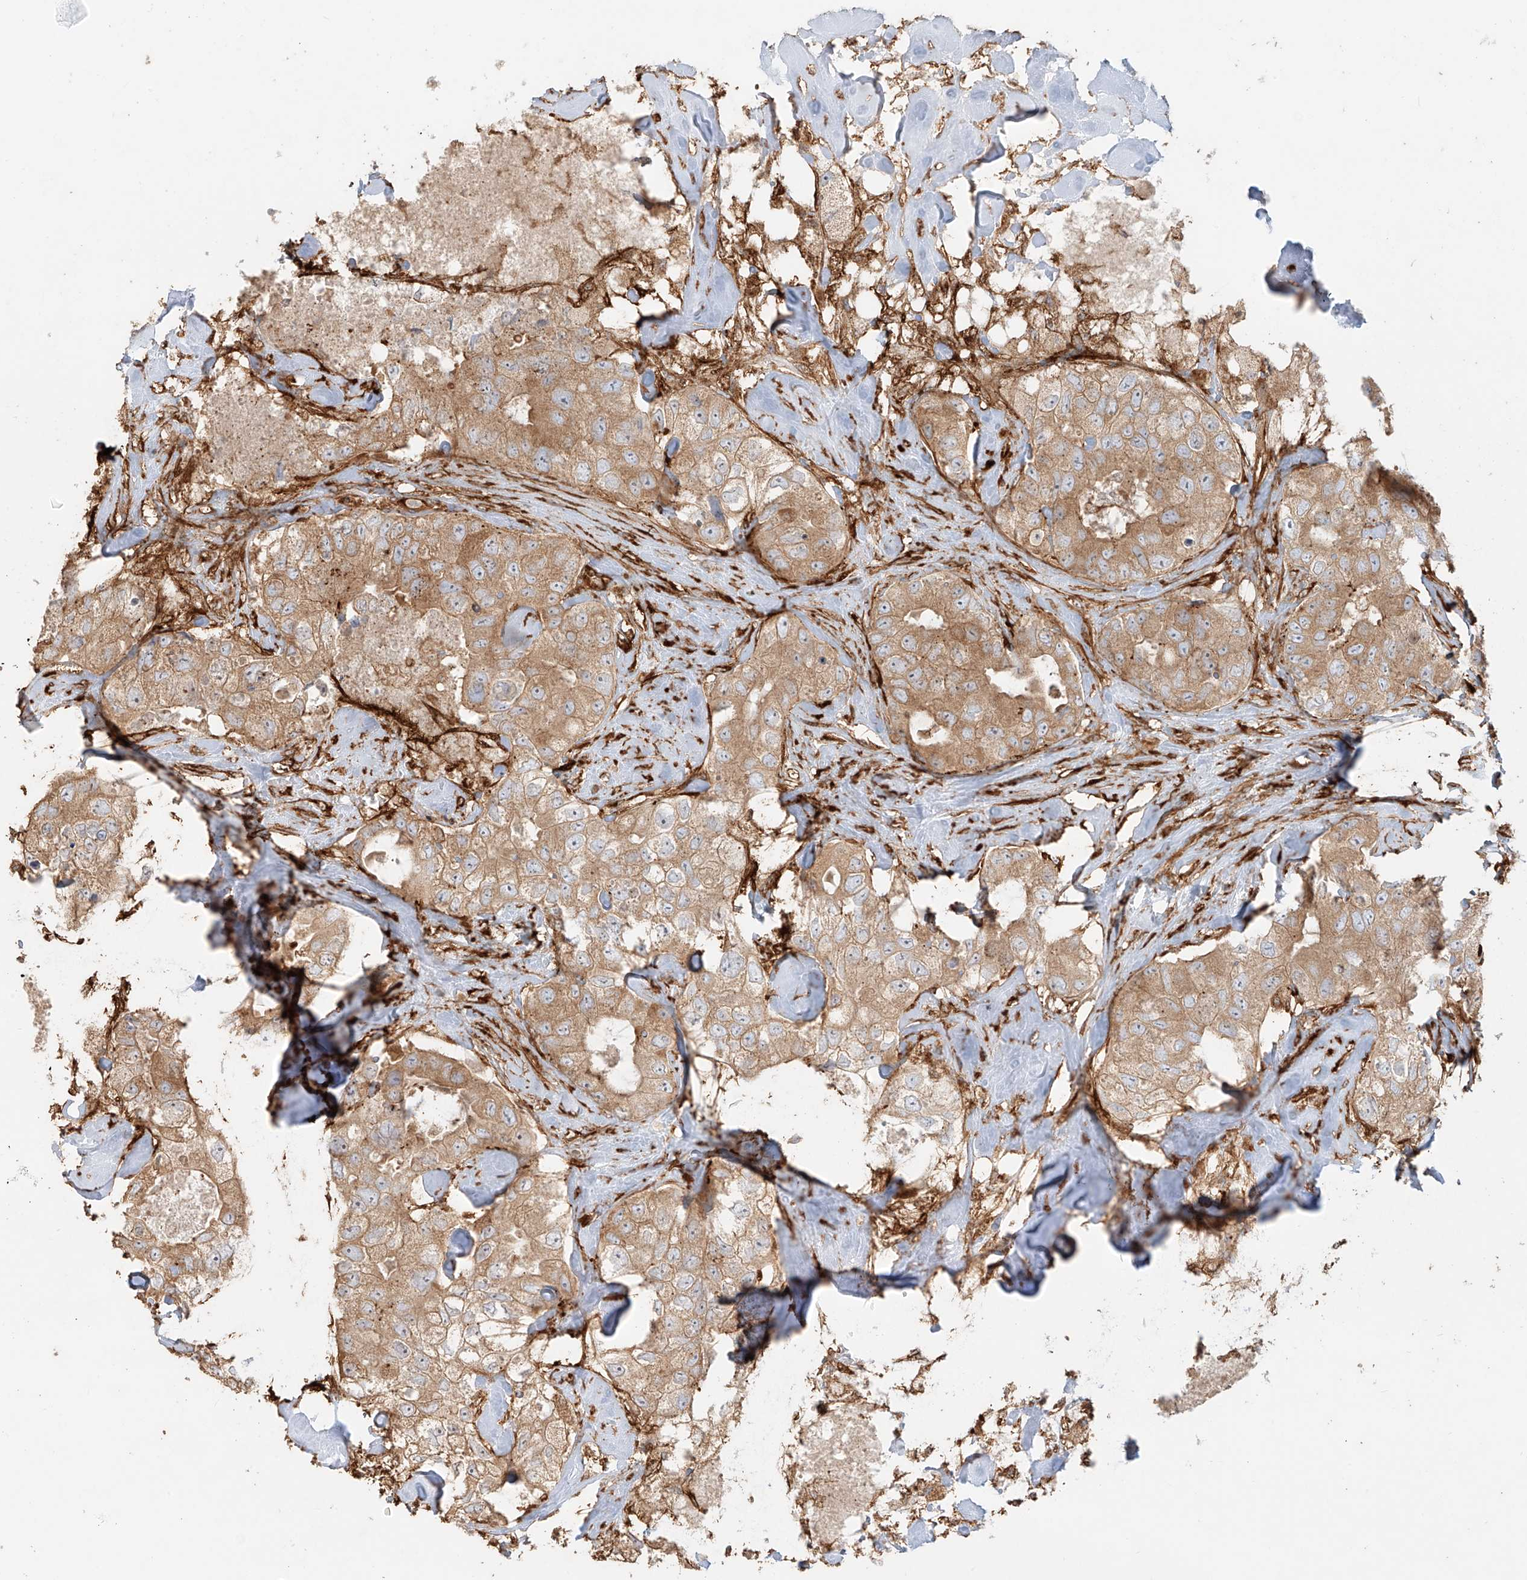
{"staining": {"intensity": "moderate", "quantity": ">75%", "location": "cytoplasmic/membranous"}, "tissue": "breast cancer", "cell_type": "Tumor cells", "image_type": "cancer", "snomed": [{"axis": "morphology", "description": "Duct carcinoma"}, {"axis": "topography", "description": "Breast"}], "caption": "Immunohistochemical staining of human breast cancer (infiltrating ductal carcinoma) shows moderate cytoplasmic/membranous protein staining in approximately >75% of tumor cells. Nuclei are stained in blue.", "gene": "SNX9", "patient": {"sex": "female", "age": 62}}